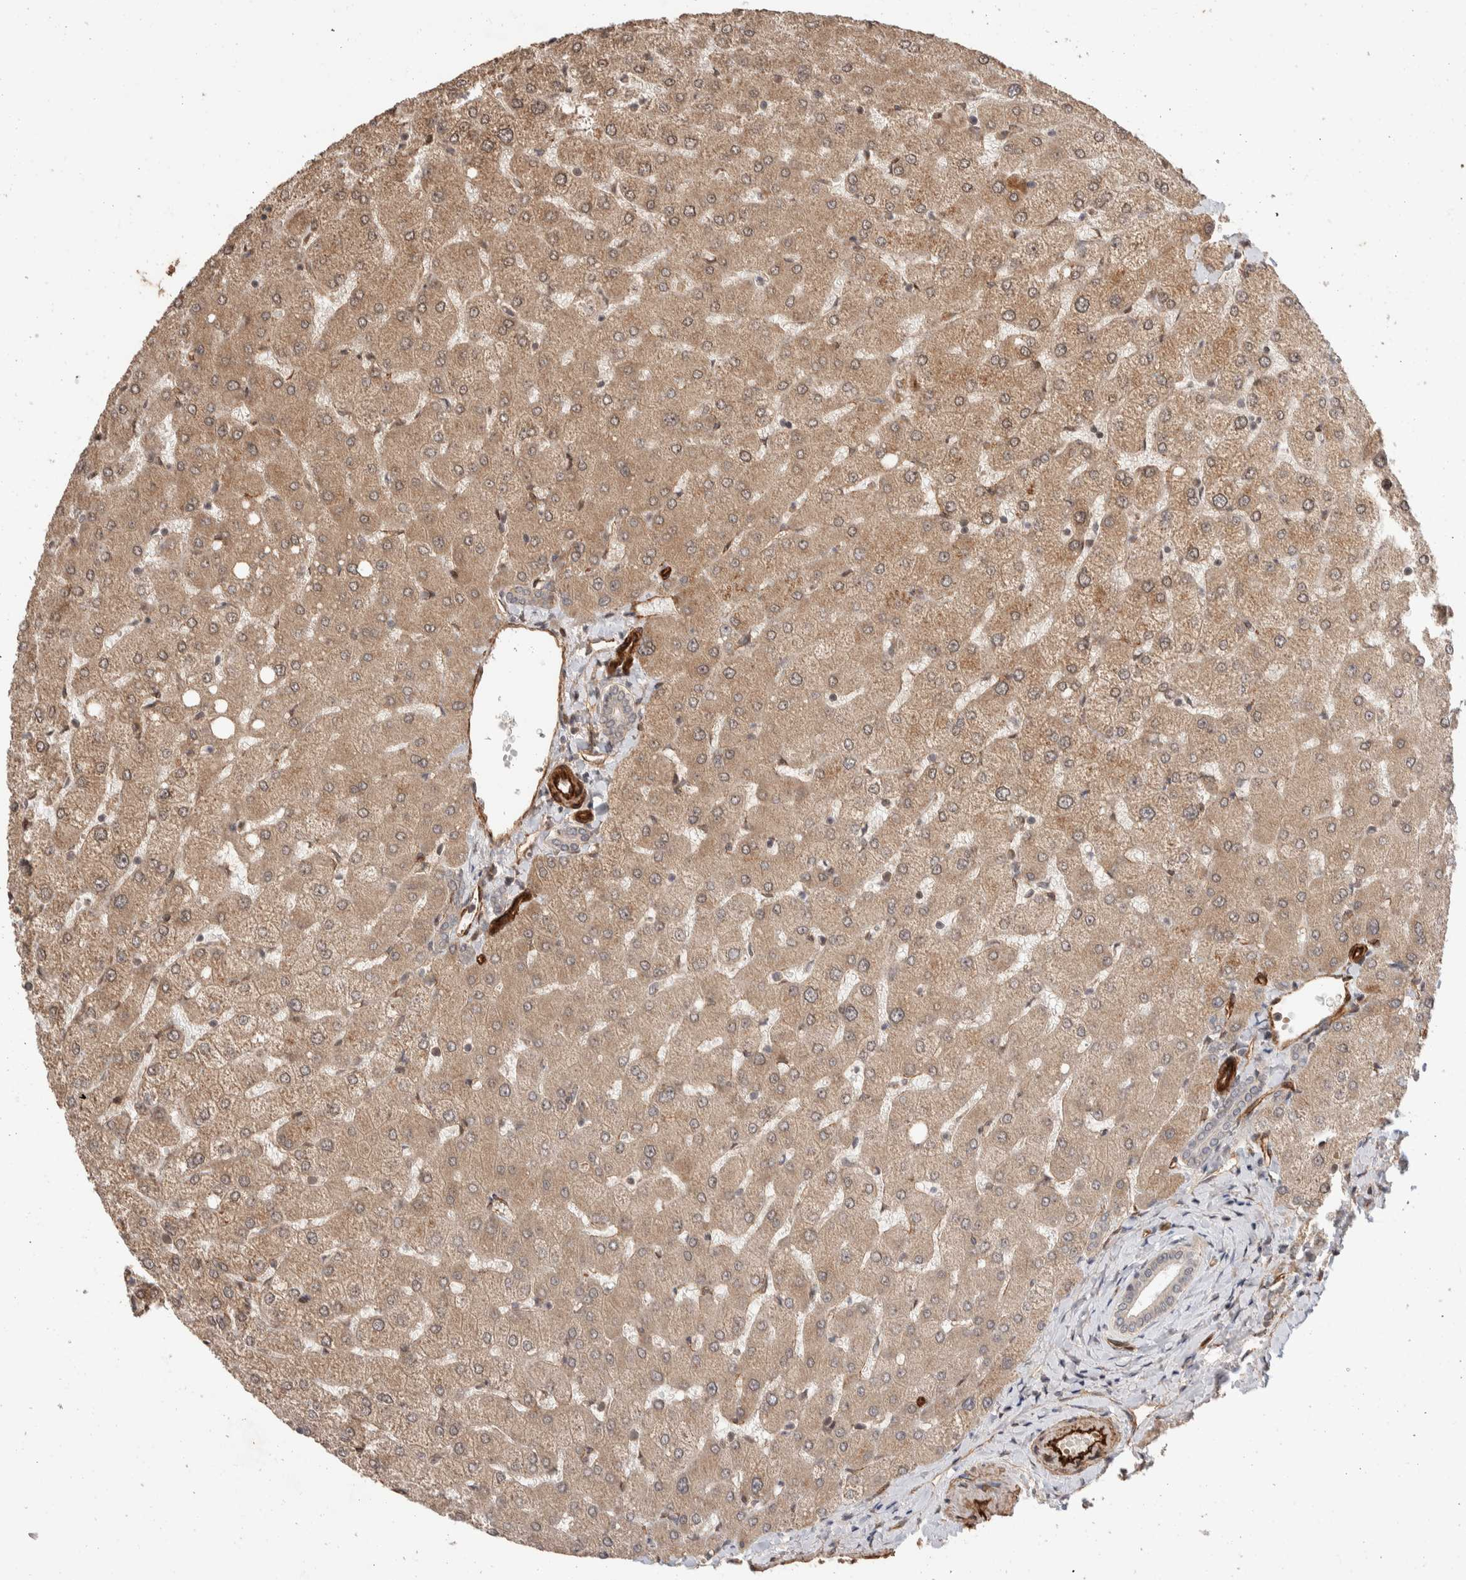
{"staining": {"intensity": "negative", "quantity": "none", "location": "none"}, "tissue": "liver", "cell_type": "Cholangiocytes", "image_type": "normal", "snomed": [{"axis": "morphology", "description": "Normal tissue, NOS"}, {"axis": "topography", "description": "Liver"}], "caption": "The image demonstrates no staining of cholangiocytes in benign liver. (Brightfield microscopy of DAB immunohistochemistry (IHC) at high magnification).", "gene": "ERC1", "patient": {"sex": "female", "age": 54}}